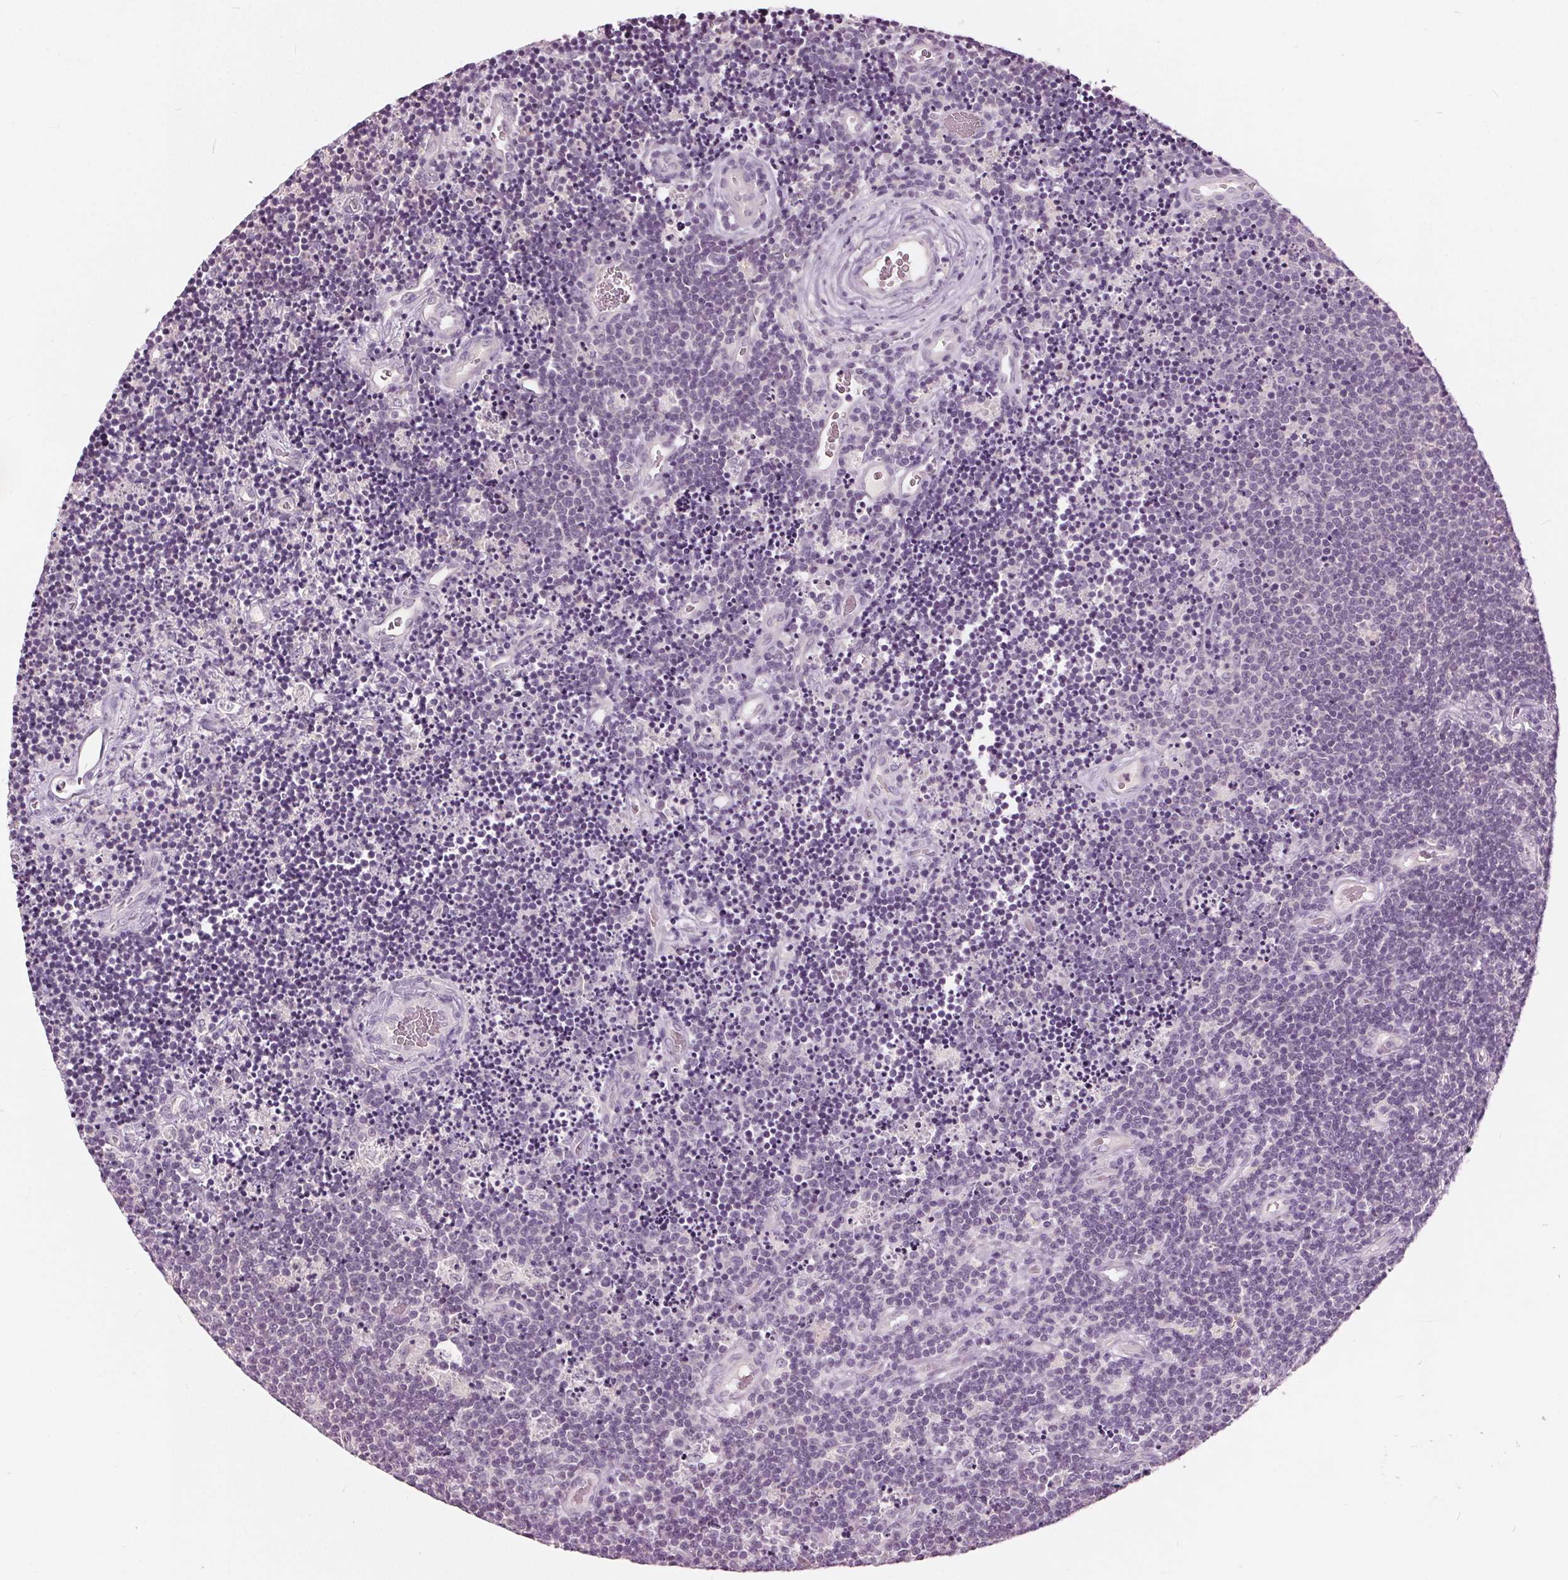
{"staining": {"intensity": "negative", "quantity": "none", "location": "none"}, "tissue": "lymphoma", "cell_type": "Tumor cells", "image_type": "cancer", "snomed": [{"axis": "morphology", "description": "Malignant lymphoma, non-Hodgkin's type, Low grade"}, {"axis": "topography", "description": "Brain"}], "caption": "Immunohistochemistry (IHC) histopathology image of low-grade malignant lymphoma, non-Hodgkin's type stained for a protein (brown), which displays no expression in tumor cells.", "gene": "TKFC", "patient": {"sex": "female", "age": 66}}